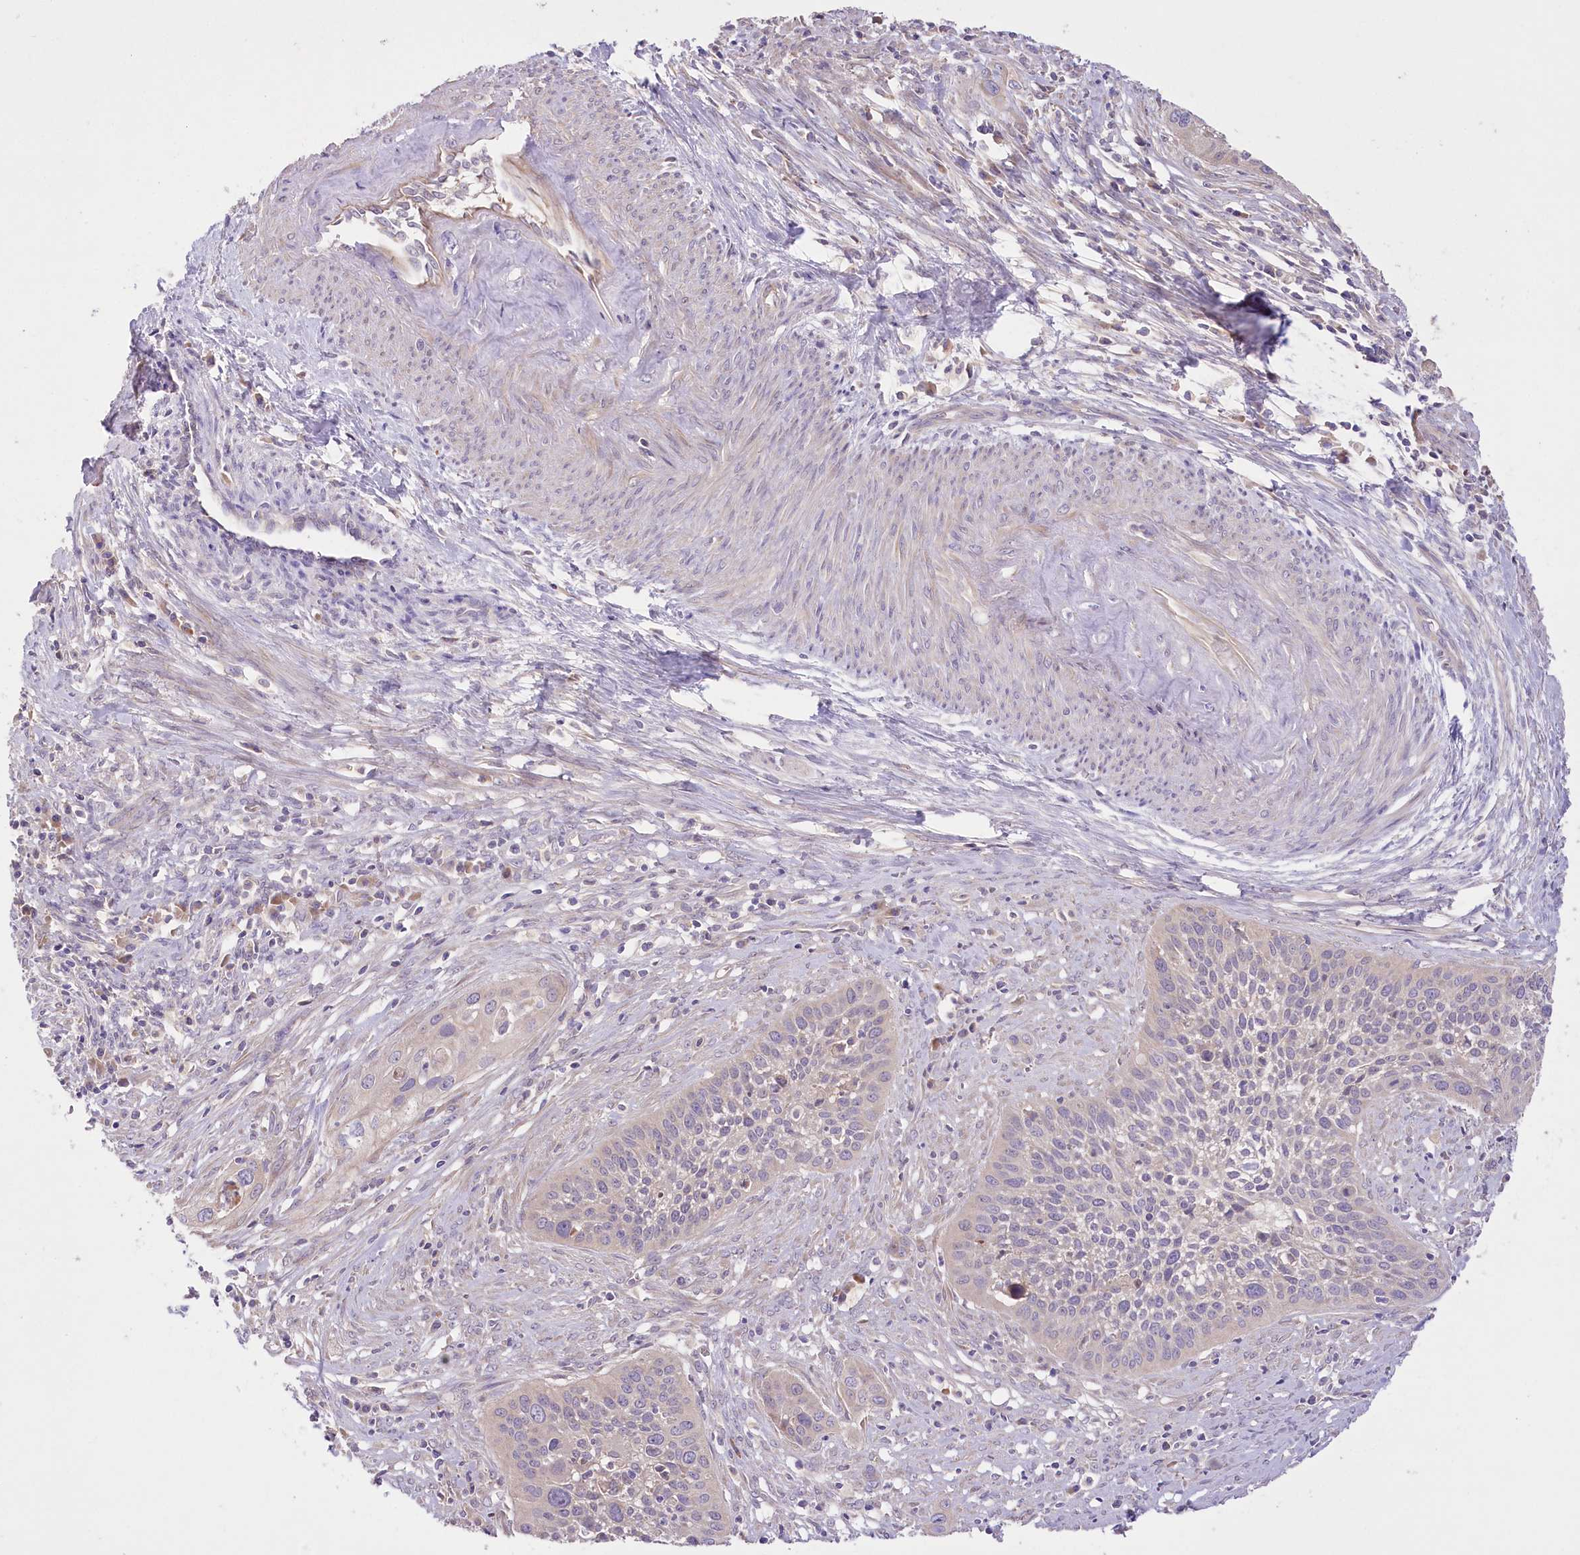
{"staining": {"intensity": "negative", "quantity": "none", "location": "none"}, "tissue": "cervical cancer", "cell_type": "Tumor cells", "image_type": "cancer", "snomed": [{"axis": "morphology", "description": "Squamous cell carcinoma, NOS"}, {"axis": "topography", "description": "Cervix"}], "caption": "There is no significant expression in tumor cells of cervical cancer.", "gene": "PBLD", "patient": {"sex": "female", "age": 34}}